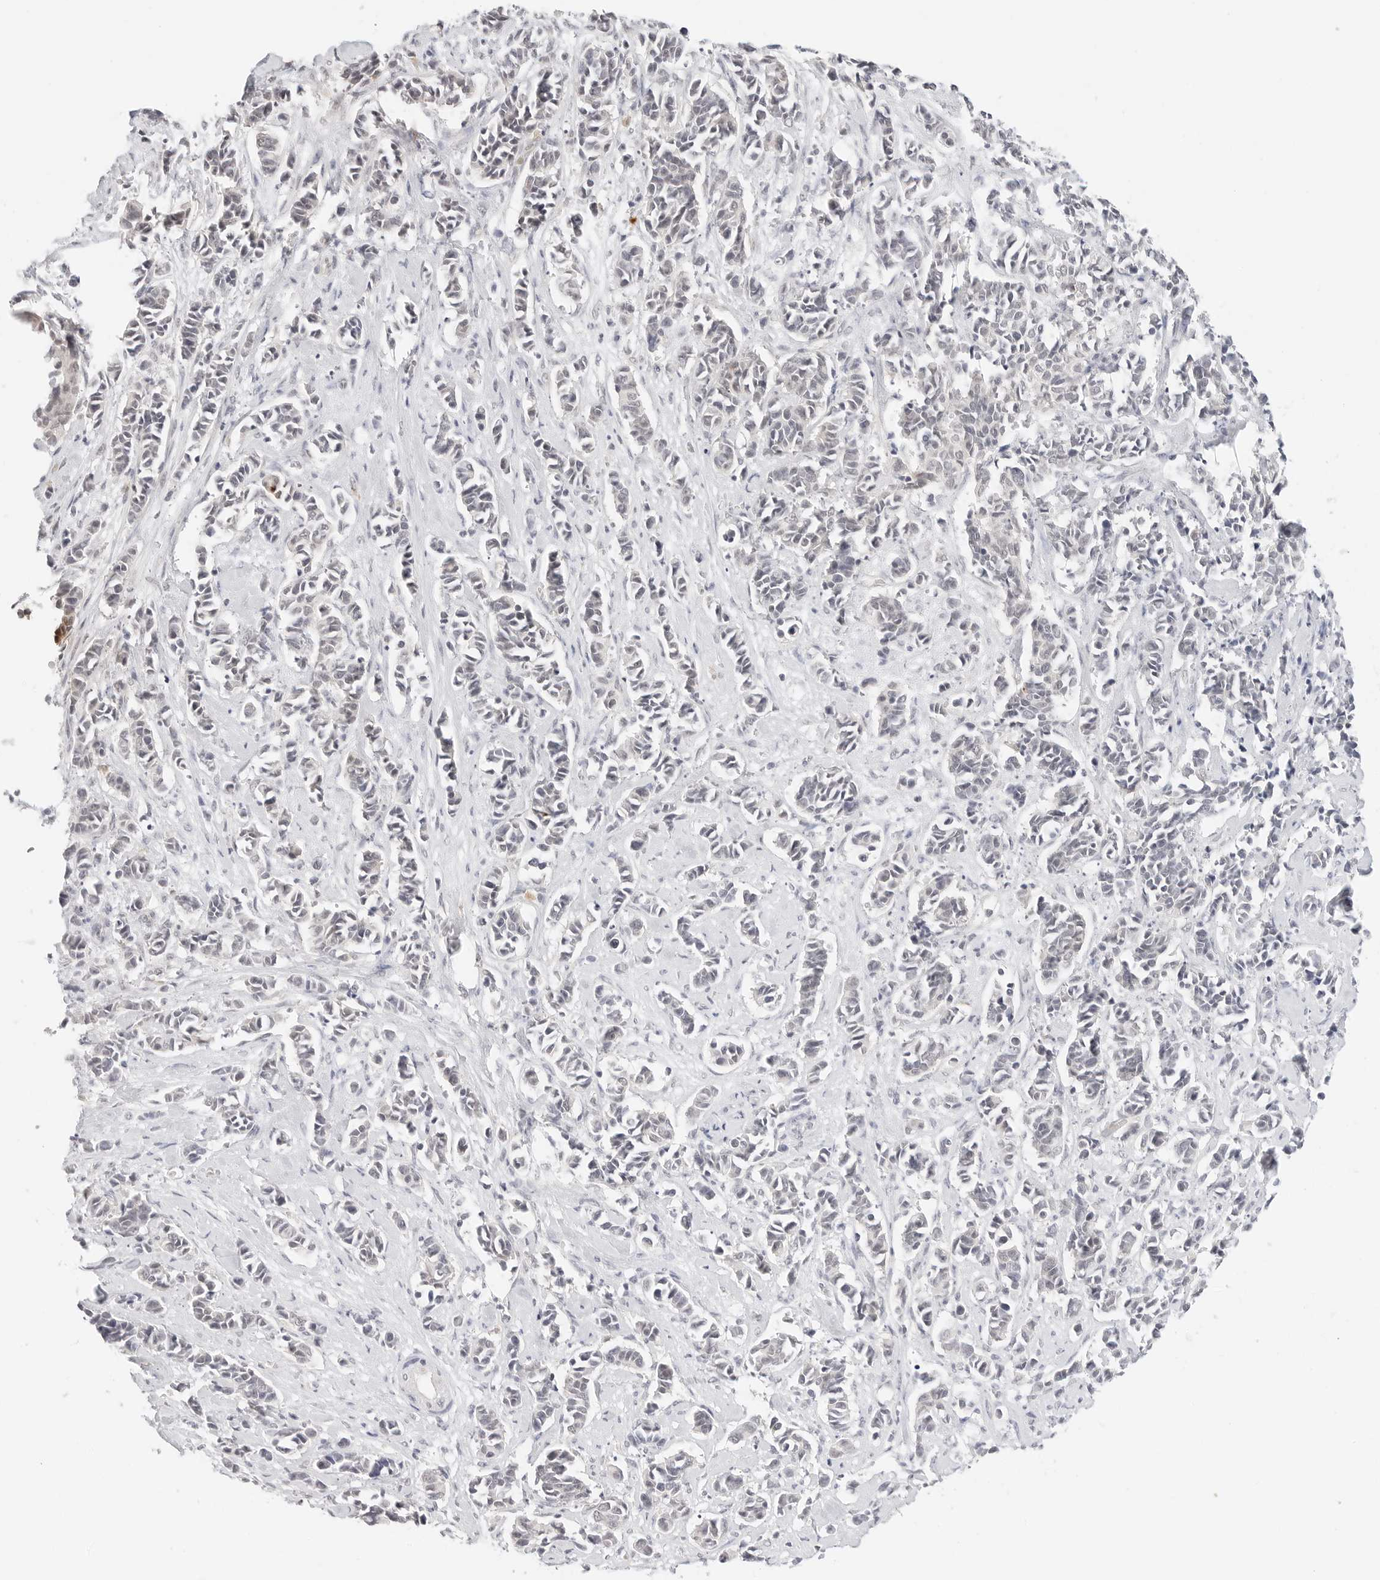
{"staining": {"intensity": "negative", "quantity": "none", "location": "none"}, "tissue": "cervical cancer", "cell_type": "Tumor cells", "image_type": "cancer", "snomed": [{"axis": "morphology", "description": "Normal tissue, NOS"}, {"axis": "morphology", "description": "Squamous cell carcinoma, NOS"}, {"axis": "topography", "description": "Cervix"}], "caption": "Micrograph shows no protein staining in tumor cells of cervical squamous cell carcinoma tissue. (Brightfield microscopy of DAB immunohistochemistry at high magnification).", "gene": "GPR34", "patient": {"sex": "female", "age": 35}}